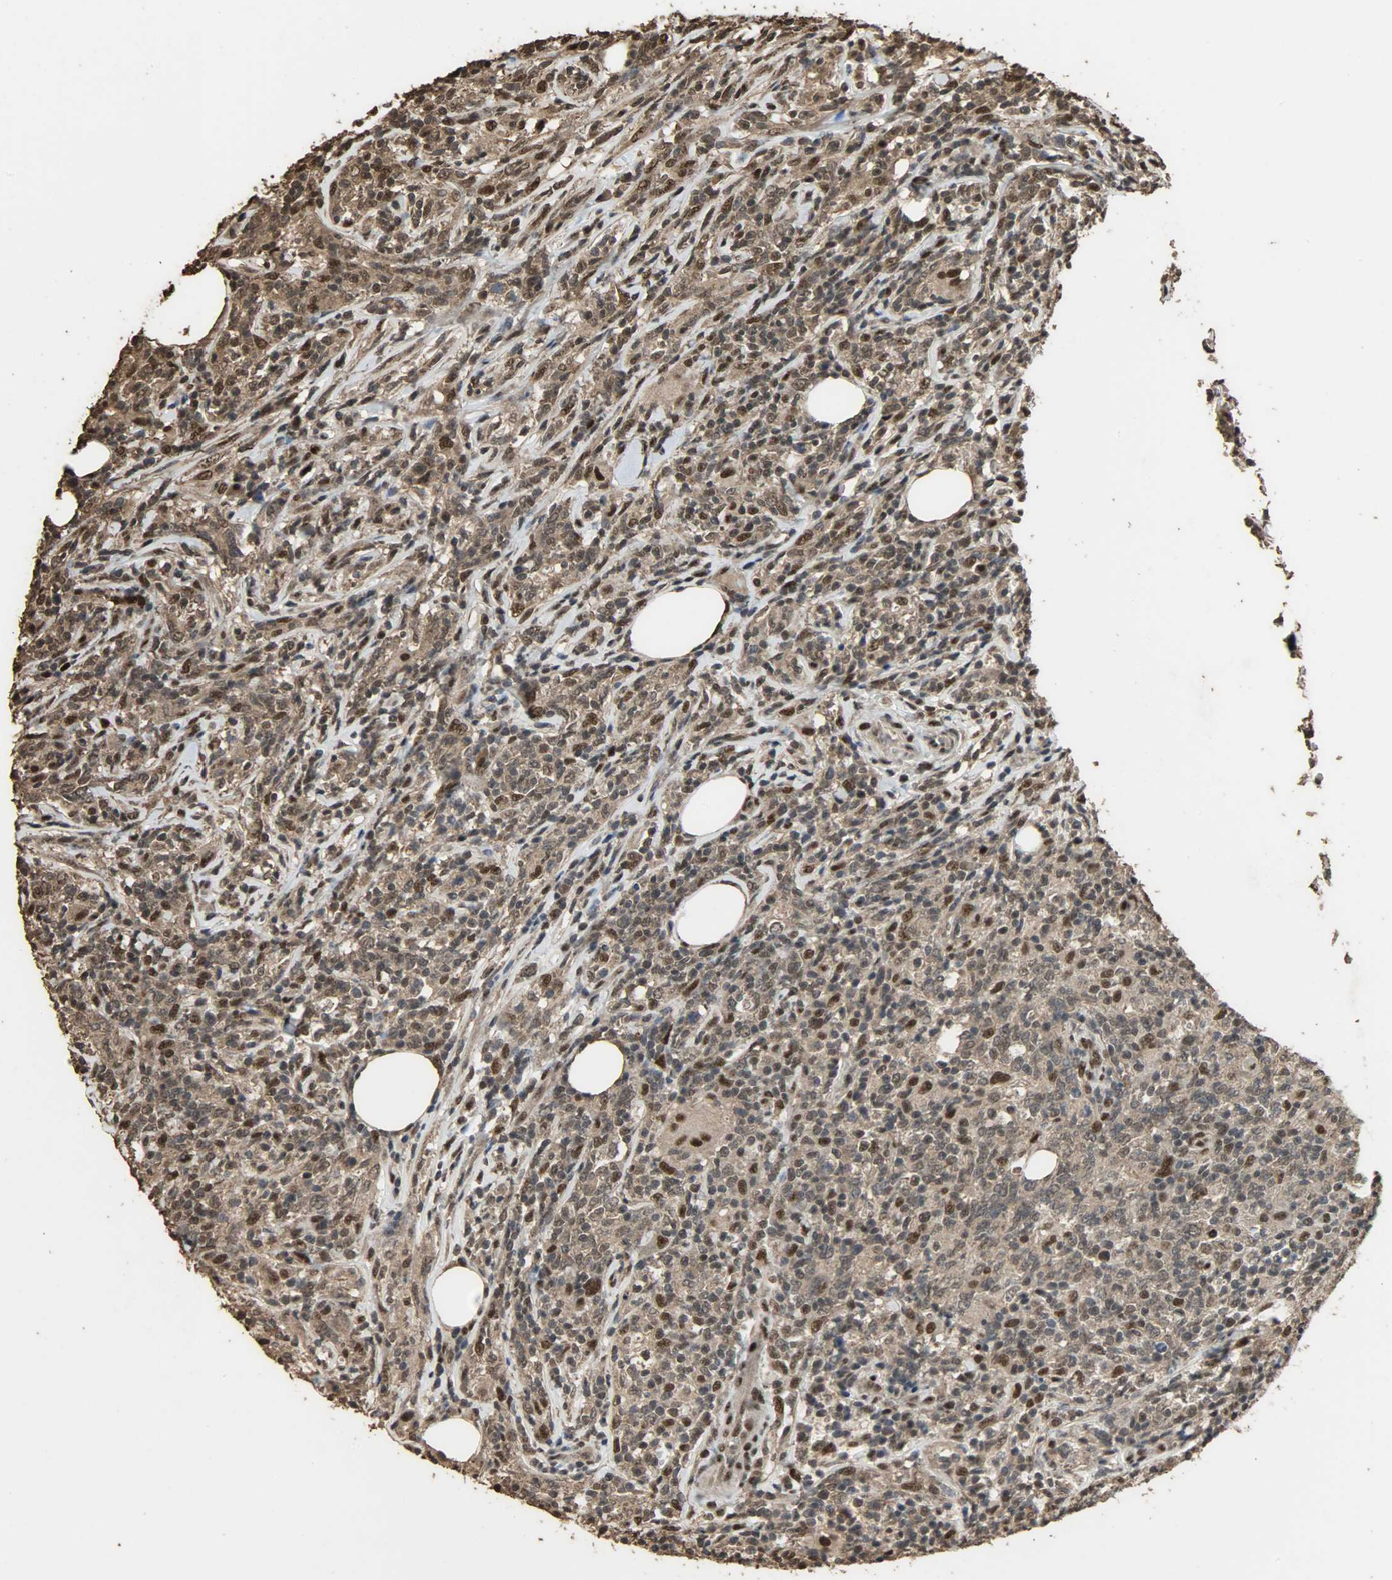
{"staining": {"intensity": "strong", "quantity": ">75%", "location": "cytoplasmic/membranous,nuclear"}, "tissue": "lymphoma", "cell_type": "Tumor cells", "image_type": "cancer", "snomed": [{"axis": "morphology", "description": "Malignant lymphoma, non-Hodgkin's type, High grade"}, {"axis": "topography", "description": "Lymph node"}], "caption": "Tumor cells show high levels of strong cytoplasmic/membranous and nuclear expression in about >75% of cells in malignant lymphoma, non-Hodgkin's type (high-grade).", "gene": "CCNT2", "patient": {"sex": "female", "age": 84}}